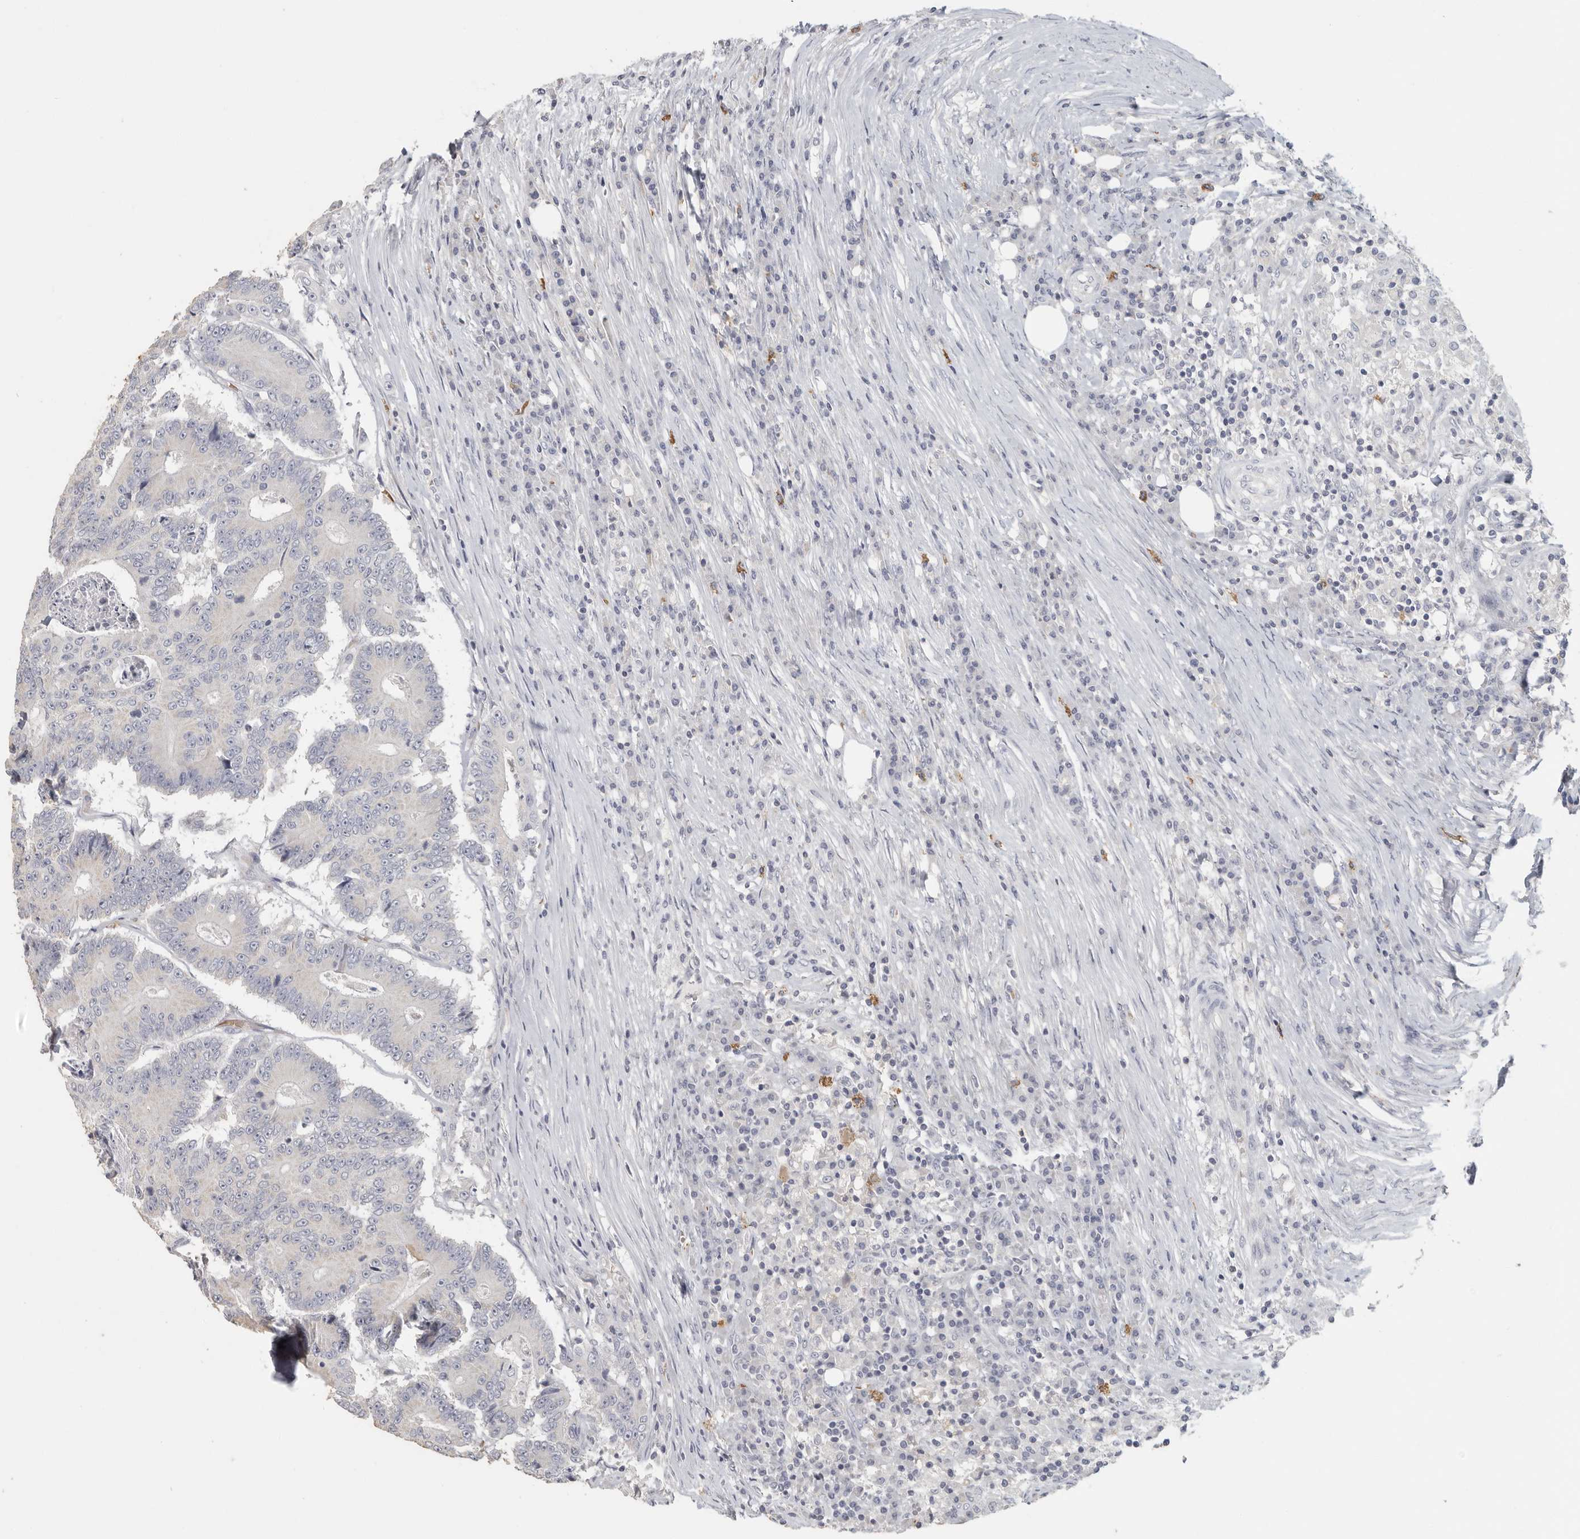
{"staining": {"intensity": "negative", "quantity": "none", "location": "none"}, "tissue": "colorectal cancer", "cell_type": "Tumor cells", "image_type": "cancer", "snomed": [{"axis": "morphology", "description": "Adenocarcinoma, NOS"}, {"axis": "topography", "description": "Colon"}], "caption": "The photomicrograph shows no staining of tumor cells in colorectal cancer.", "gene": "DNAJC11", "patient": {"sex": "male", "age": 83}}